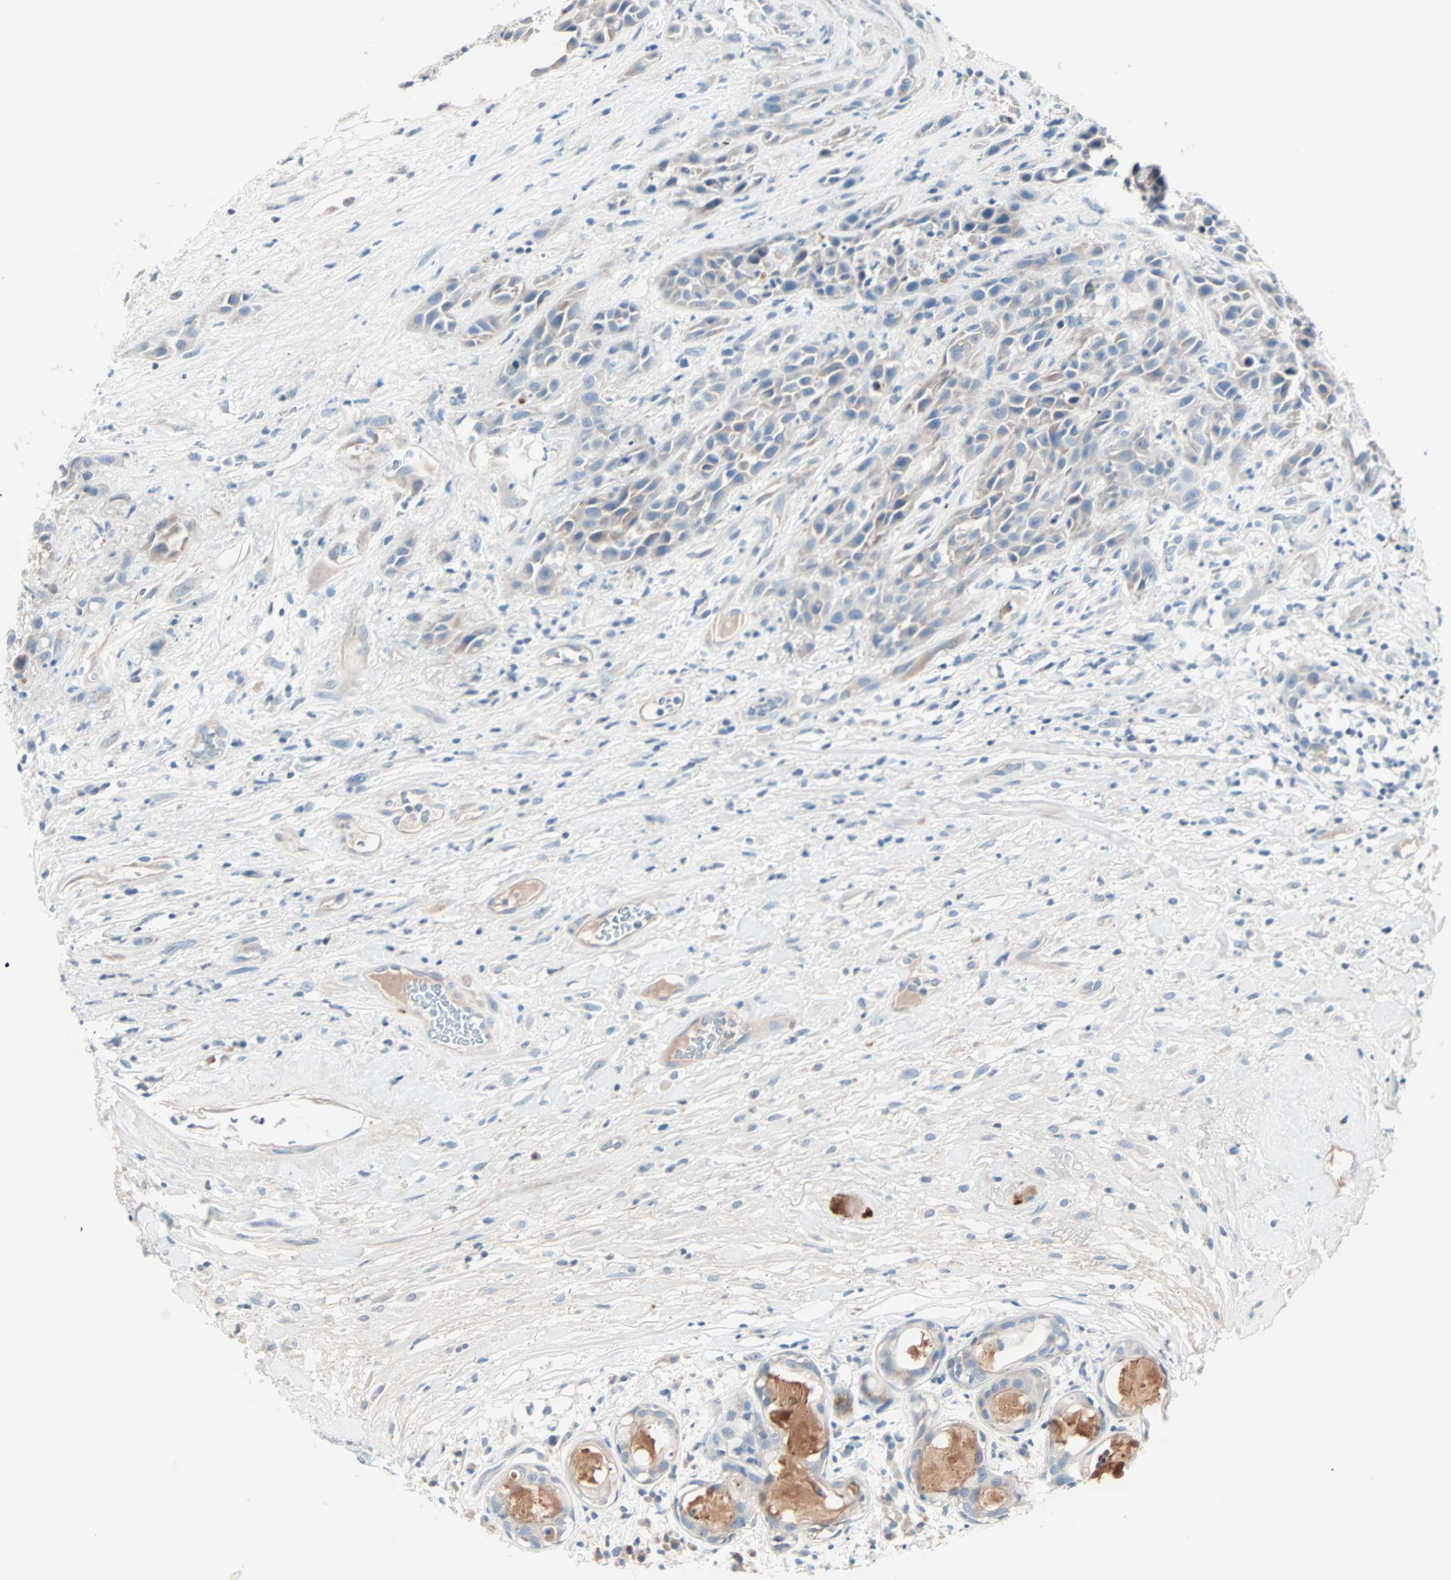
{"staining": {"intensity": "weak", "quantity": "25%-75%", "location": "cytoplasmic/membranous"}, "tissue": "head and neck cancer", "cell_type": "Tumor cells", "image_type": "cancer", "snomed": [{"axis": "morphology", "description": "Normal tissue, NOS"}, {"axis": "morphology", "description": "Squamous cell carcinoma, NOS"}, {"axis": "topography", "description": "Cartilage tissue"}, {"axis": "topography", "description": "Head-Neck"}], "caption": "Head and neck cancer was stained to show a protein in brown. There is low levels of weak cytoplasmic/membranous expression in about 25%-75% of tumor cells. (DAB IHC with brightfield microscopy, high magnification).", "gene": "NEFH", "patient": {"sex": "male", "age": 62}}